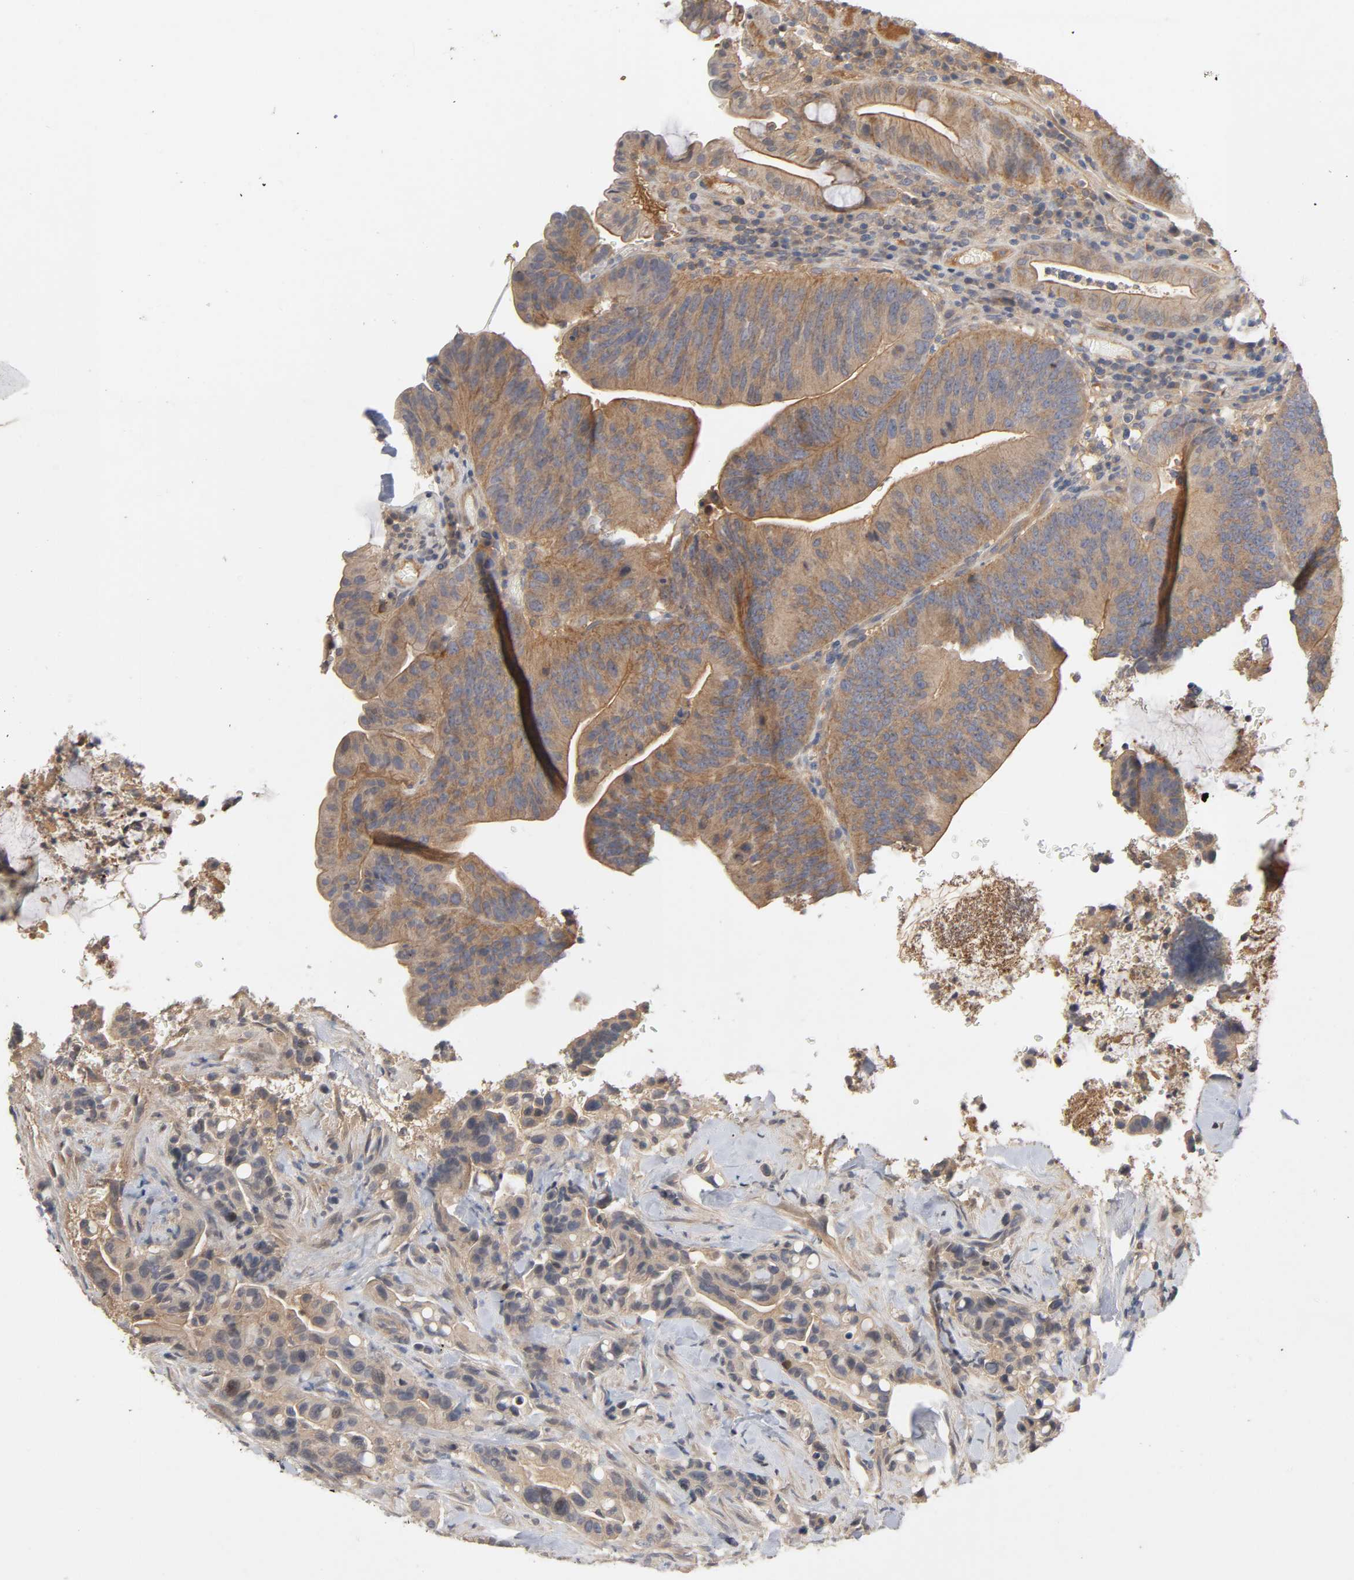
{"staining": {"intensity": "moderate", "quantity": ">75%", "location": "cytoplasmic/membranous"}, "tissue": "colorectal cancer", "cell_type": "Tumor cells", "image_type": "cancer", "snomed": [{"axis": "morphology", "description": "Normal tissue, NOS"}, {"axis": "morphology", "description": "Adenocarcinoma, NOS"}, {"axis": "topography", "description": "Colon"}], "caption": "This histopathology image demonstrates IHC staining of adenocarcinoma (colorectal), with medium moderate cytoplasmic/membranous staining in about >75% of tumor cells.", "gene": "CPB2", "patient": {"sex": "male", "age": 82}}